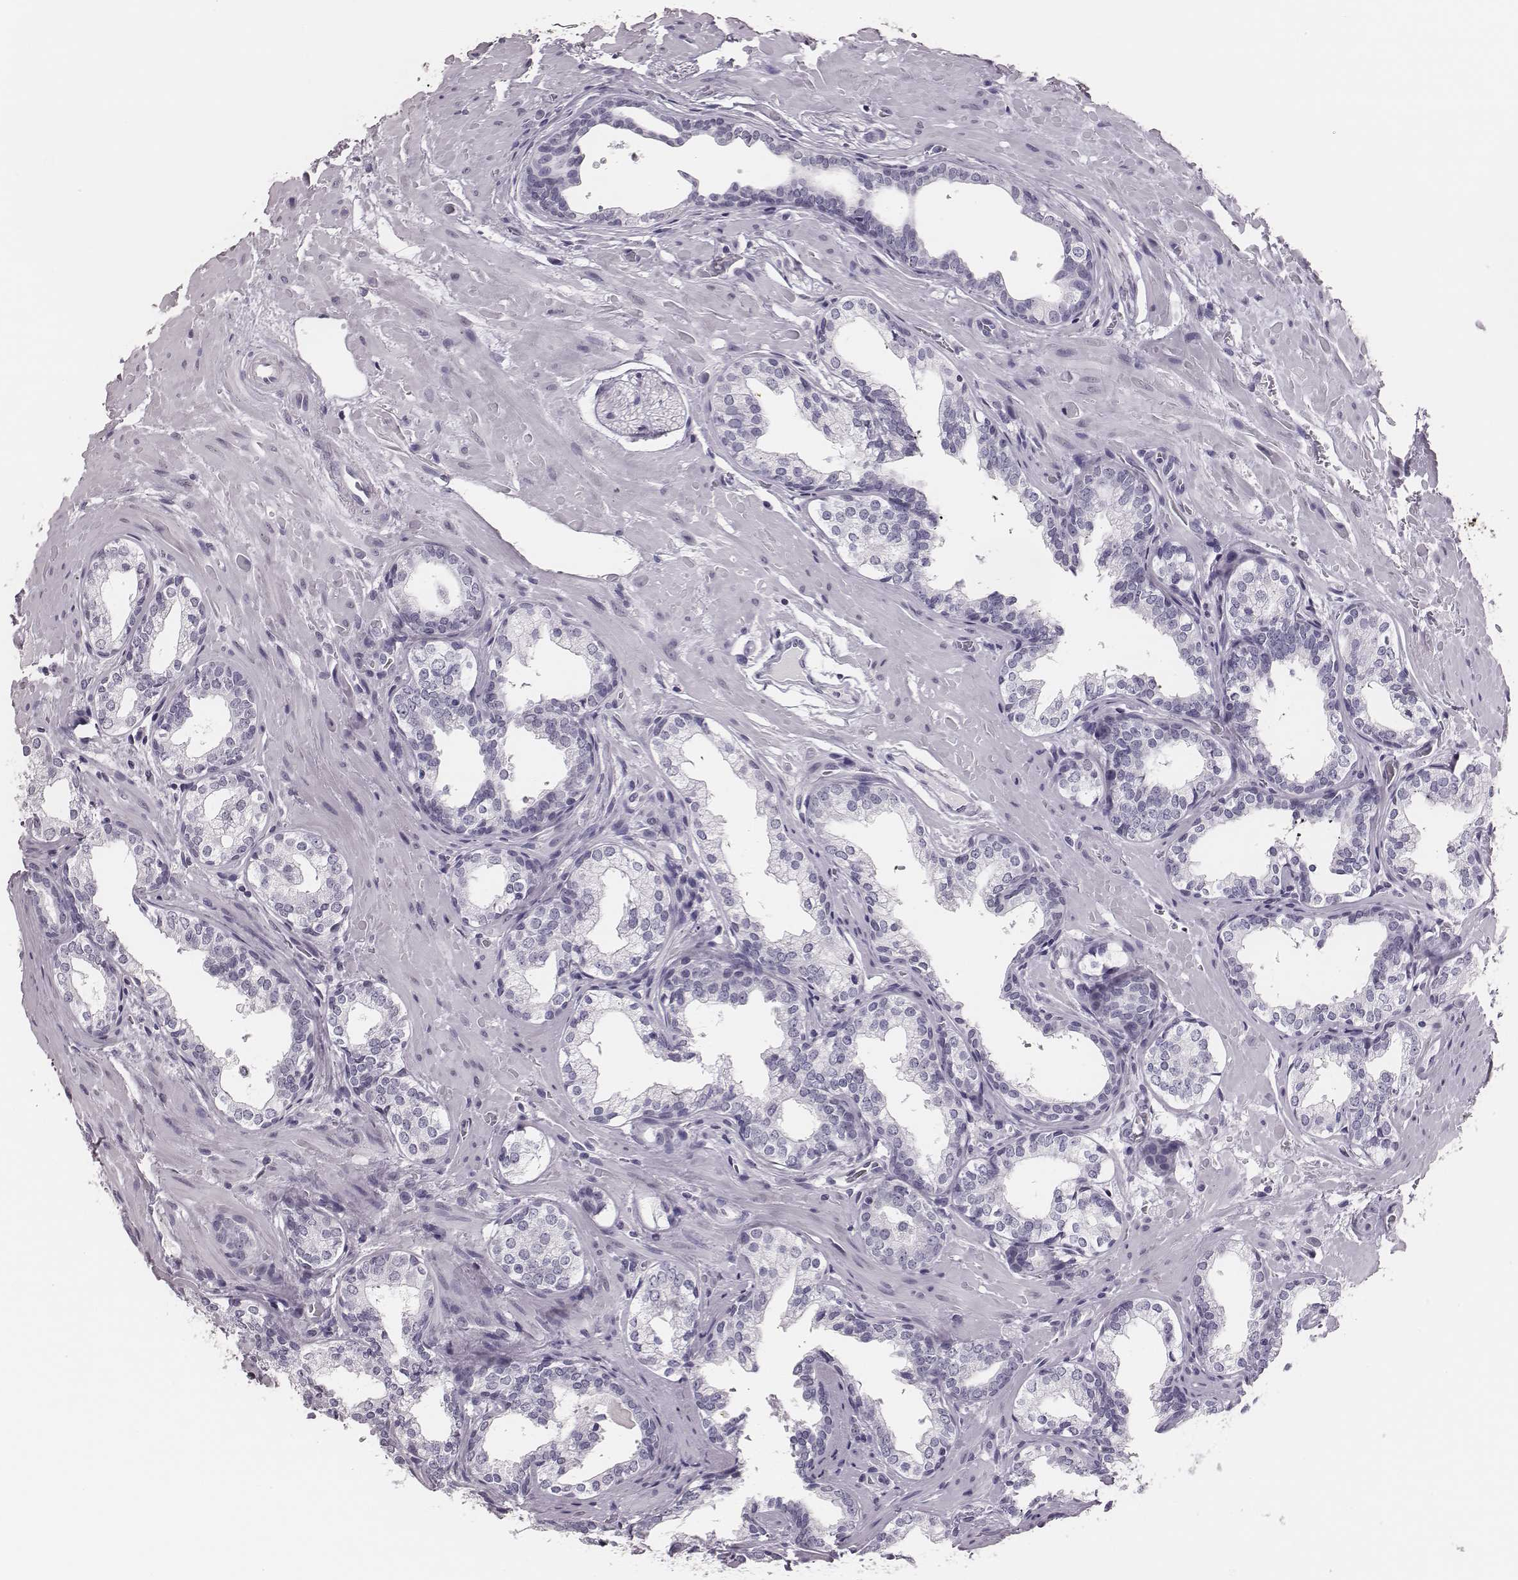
{"staining": {"intensity": "negative", "quantity": "none", "location": "none"}, "tissue": "prostate cancer", "cell_type": "Tumor cells", "image_type": "cancer", "snomed": [{"axis": "morphology", "description": "Adenocarcinoma, NOS"}, {"axis": "topography", "description": "Prostate"}], "caption": "Adenocarcinoma (prostate) was stained to show a protein in brown. There is no significant expression in tumor cells.", "gene": "H1-6", "patient": {"sex": "male", "age": 66}}